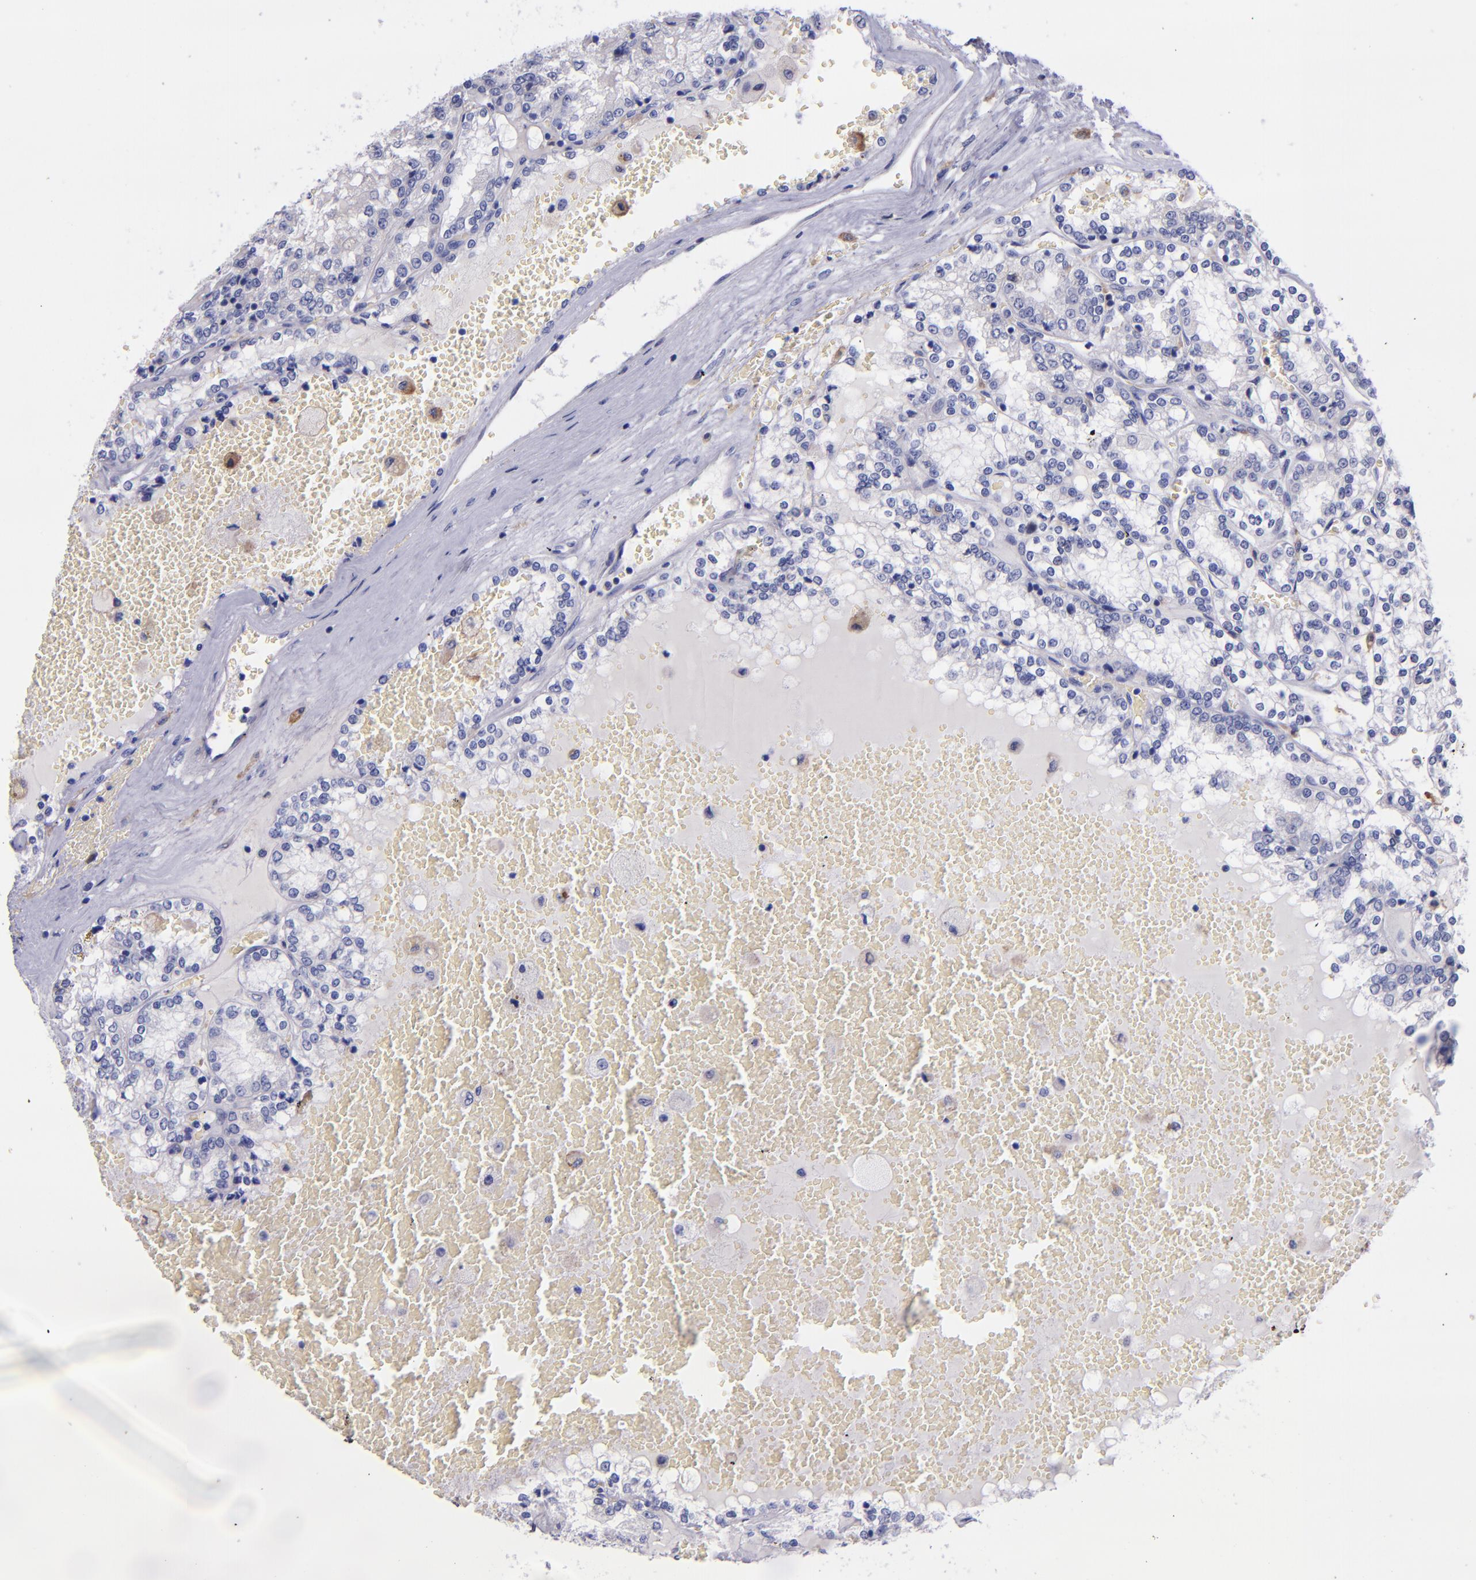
{"staining": {"intensity": "negative", "quantity": "none", "location": "none"}, "tissue": "renal cancer", "cell_type": "Tumor cells", "image_type": "cancer", "snomed": [{"axis": "morphology", "description": "Adenocarcinoma, NOS"}, {"axis": "topography", "description": "Kidney"}], "caption": "A photomicrograph of human adenocarcinoma (renal) is negative for staining in tumor cells.", "gene": "IVL", "patient": {"sex": "female", "age": 56}}